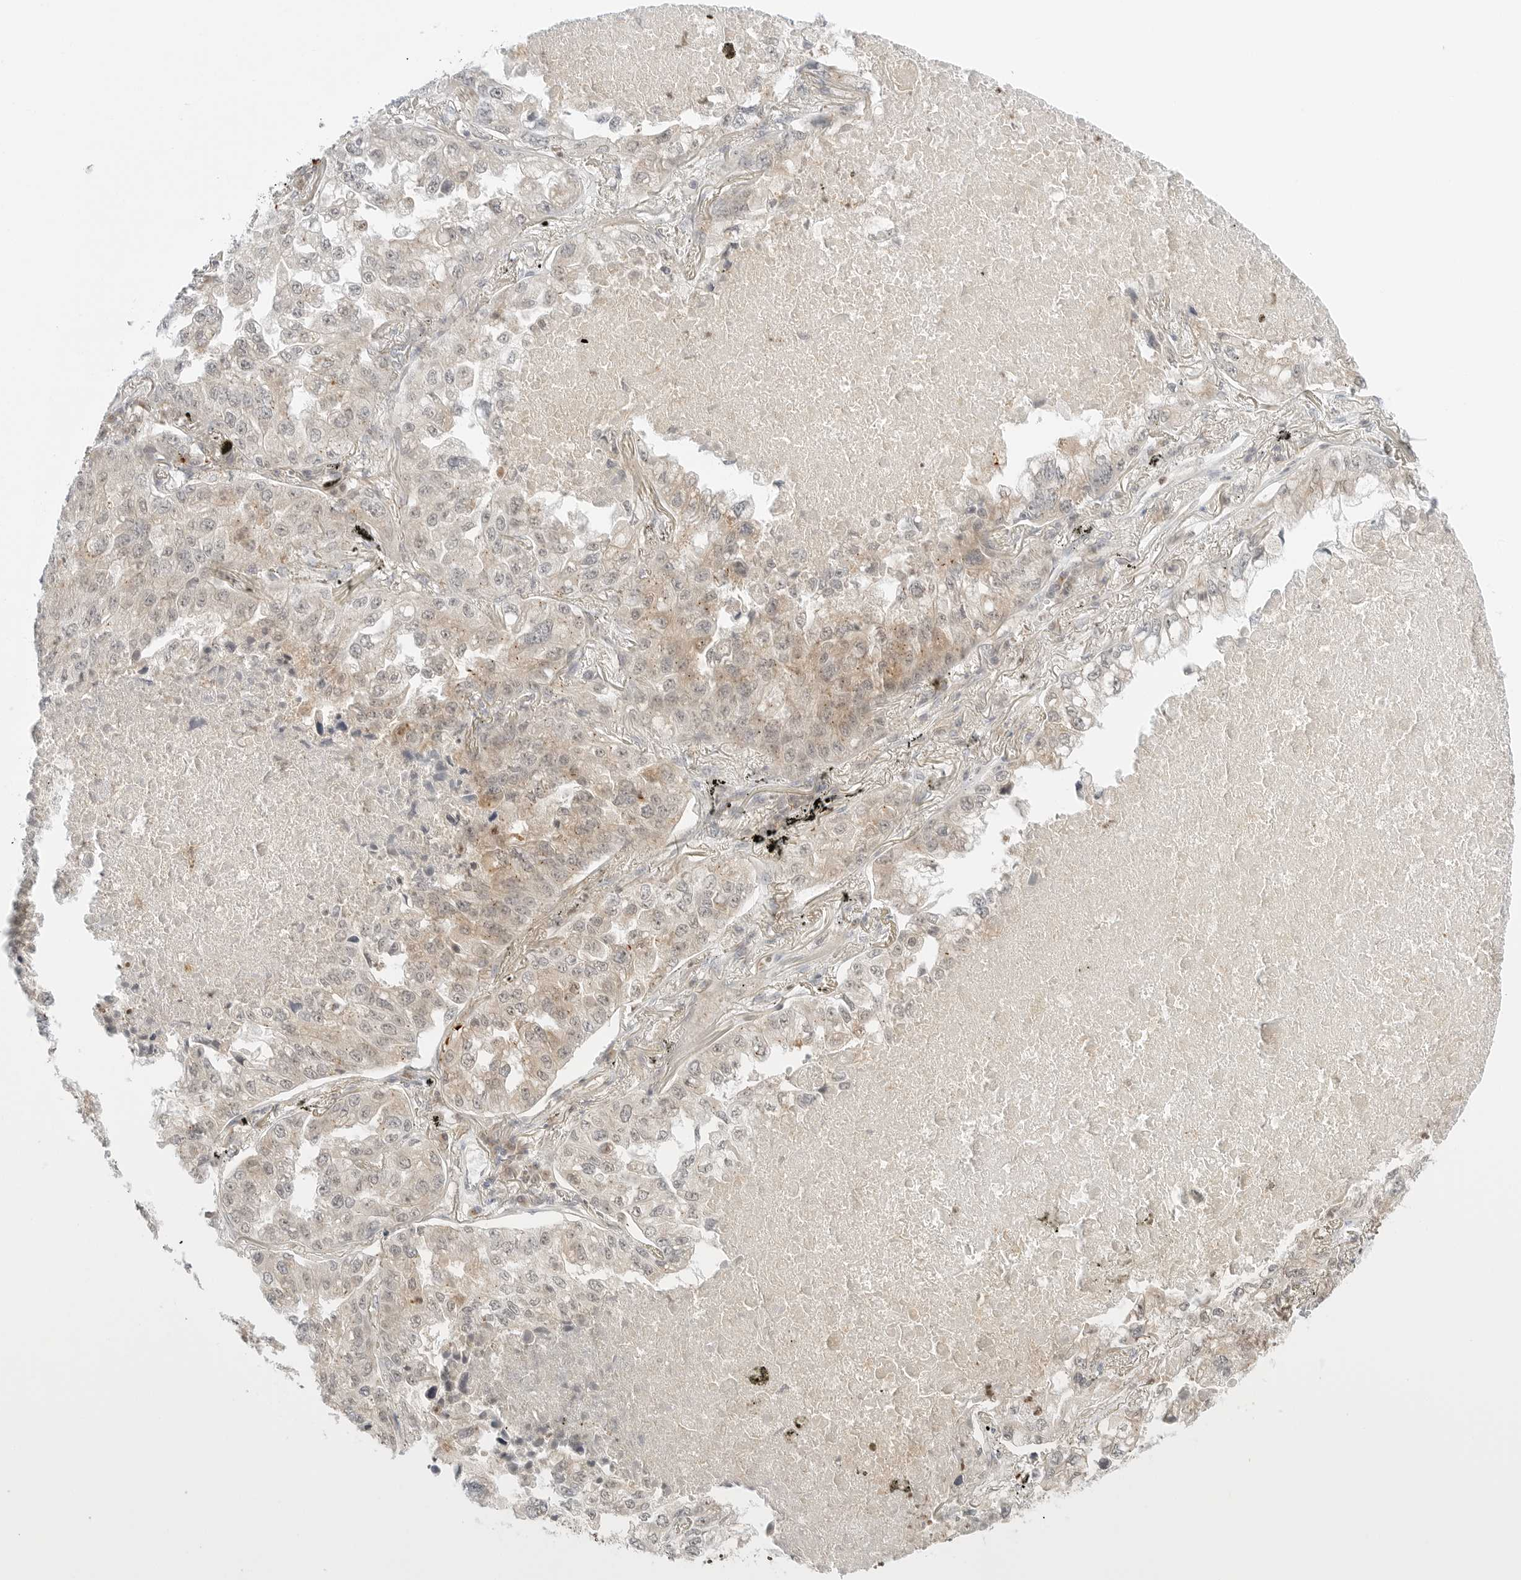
{"staining": {"intensity": "weak", "quantity": "25%-75%", "location": "cytoplasmic/membranous"}, "tissue": "lung cancer", "cell_type": "Tumor cells", "image_type": "cancer", "snomed": [{"axis": "morphology", "description": "Adenocarcinoma, NOS"}, {"axis": "topography", "description": "Lung"}], "caption": "Human lung adenocarcinoma stained for a protein (brown) reveals weak cytoplasmic/membranous positive expression in about 25%-75% of tumor cells.", "gene": "IQCC", "patient": {"sex": "male", "age": 65}}